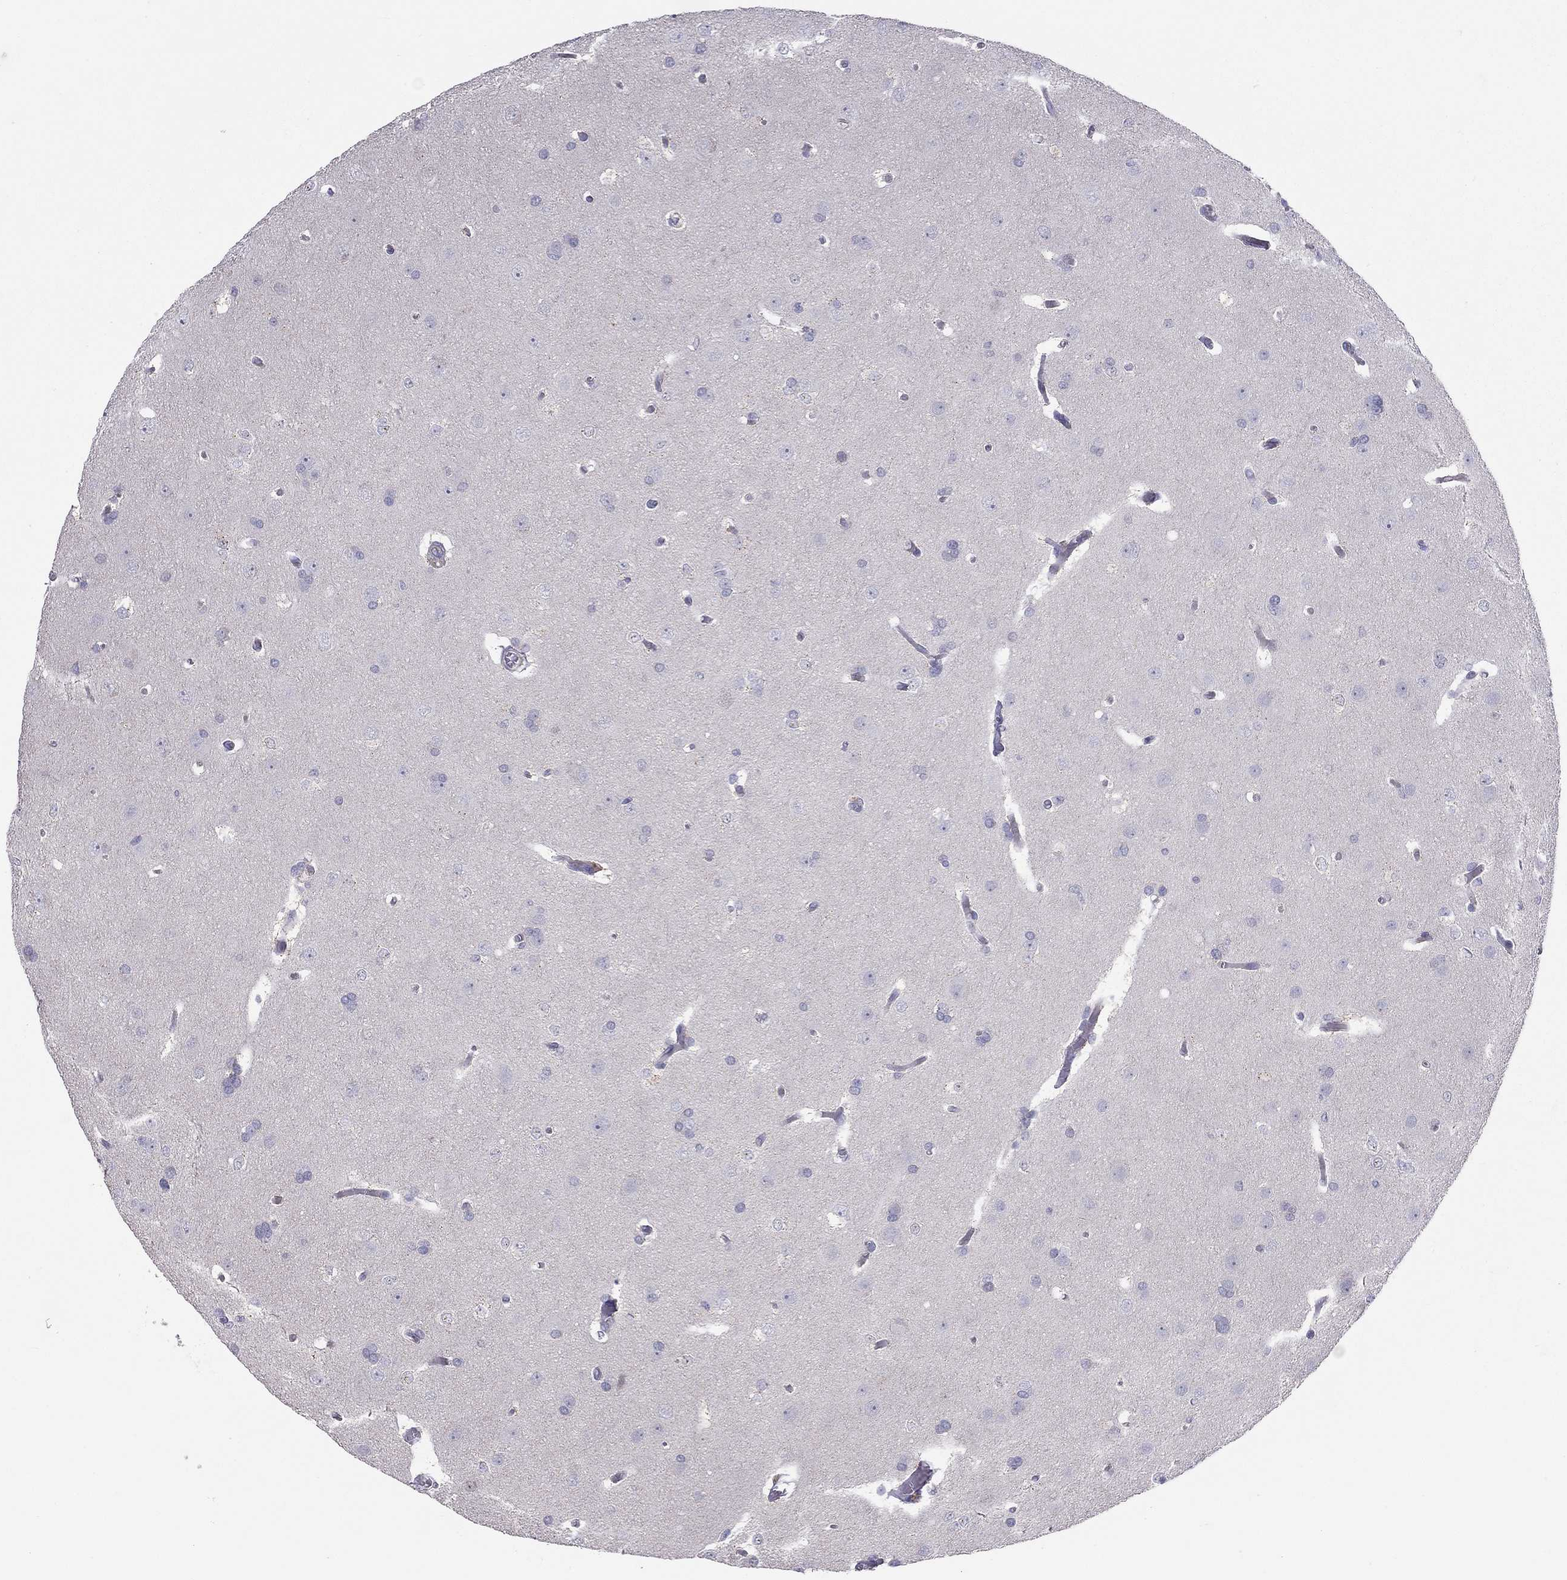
{"staining": {"intensity": "negative", "quantity": "none", "location": "none"}, "tissue": "glioma", "cell_type": "Tumor cells", "image_type": "cancer", "snomed": [{"axis": "morphology", "description": "Glioma, malignant, Low grade"}, {"axis": "topography", "description": "Brain"}], "caption": "Image shows no protein staining in tumor cells of malignant low-grade glioma tissue. (DAB (3,3'-diaminobenzidine) immunohistochemistry visualized using brightfield microscopy, high magnification).", "gene": "SYTL2", "patient": {"sex": "female", "age": 32}}